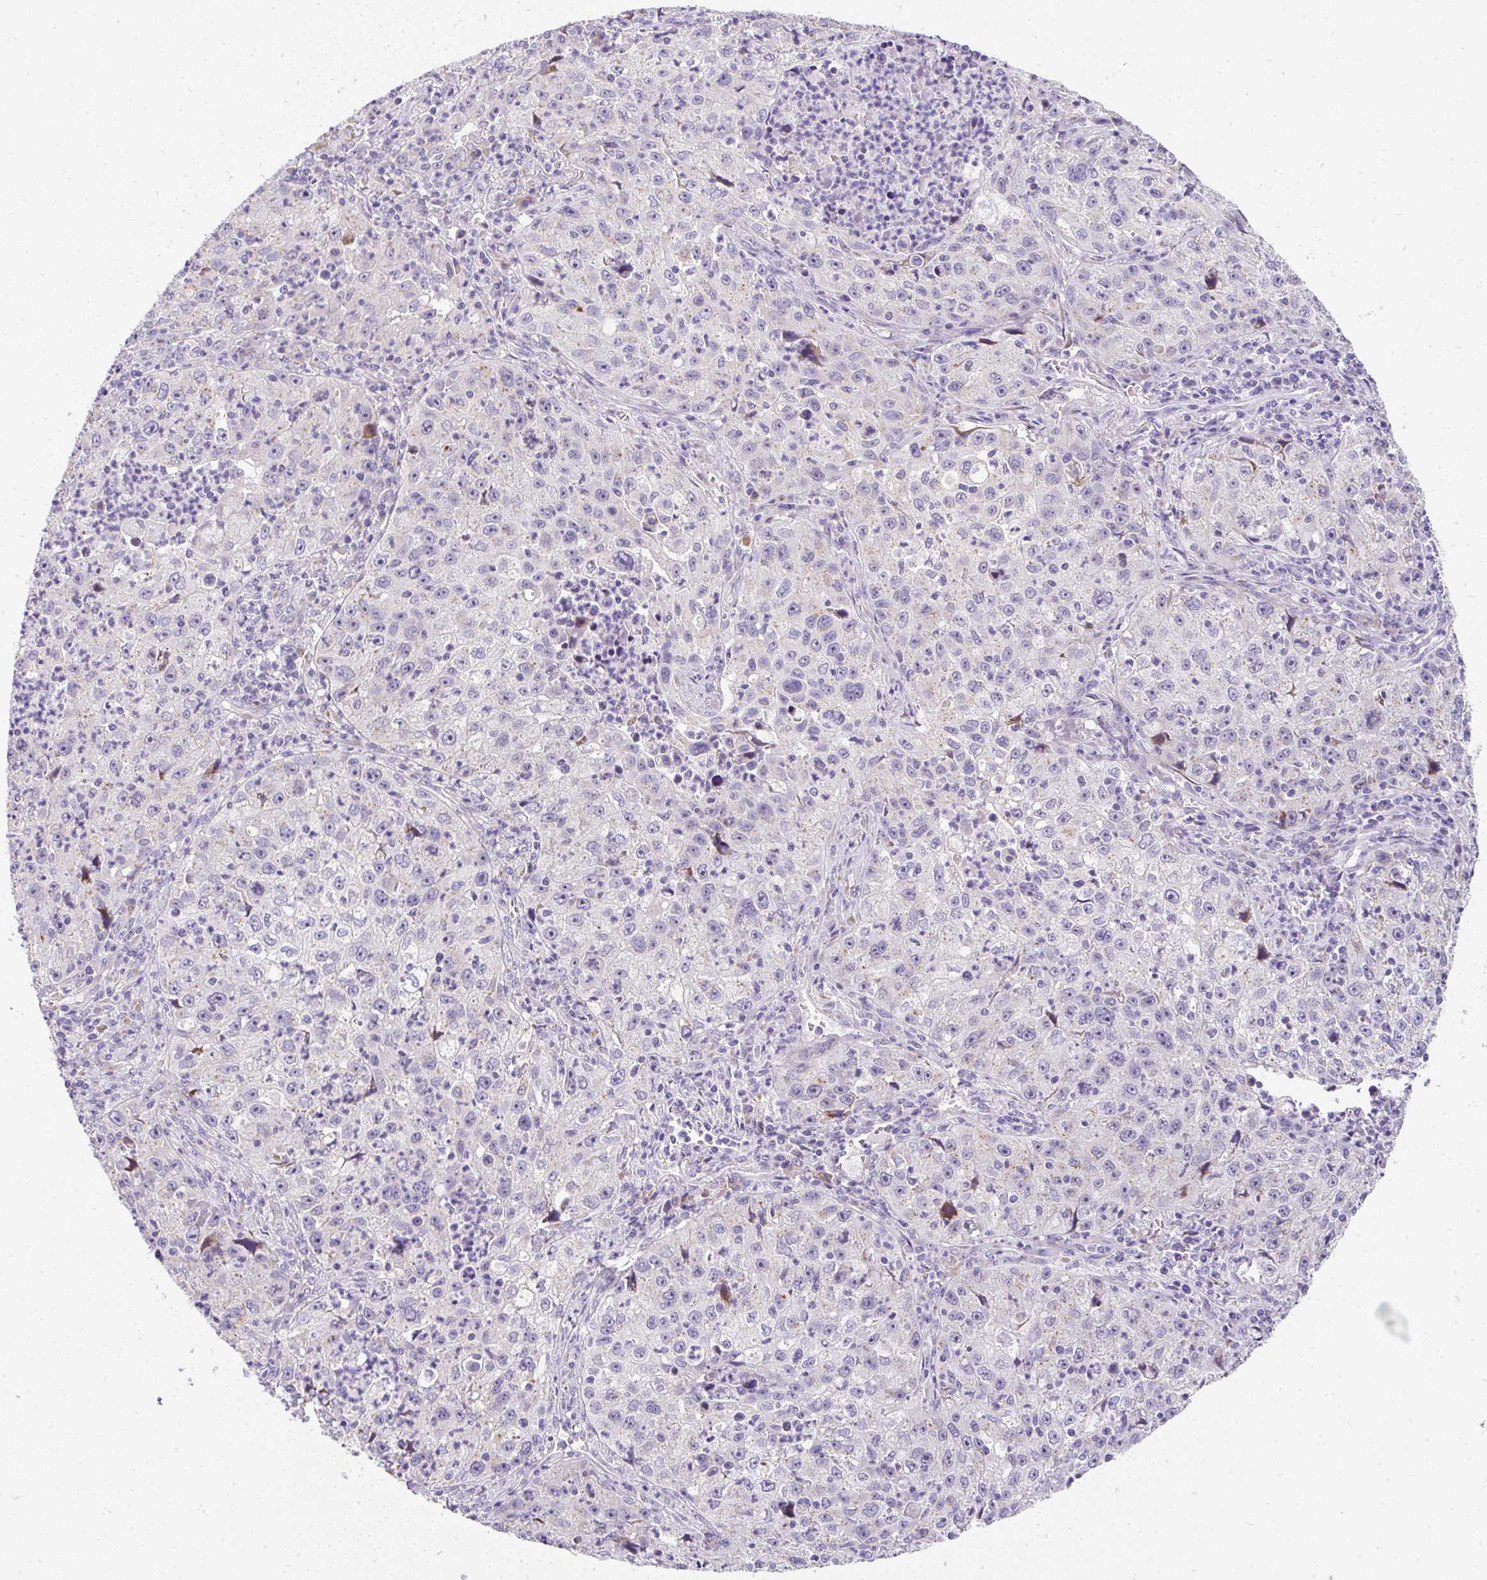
{"staining": {"intensity": "negative", "quantity": "none", "location": "none"}, "tissue": "lung cancer", "cell_type": "Tumor cells", "image_type": "cancer", "snomed": [{"axis": "morphology", "description": "Squamous cell carcinoma, NOS"}, {"axis": "topography", "description": "Lung"}], "caption": "A histopathology image of lung cancer stained for a protein reveals no brown staining in tumor cells.", "gene": "DTX4", "patient": {"sex": "male", "age": 71}}